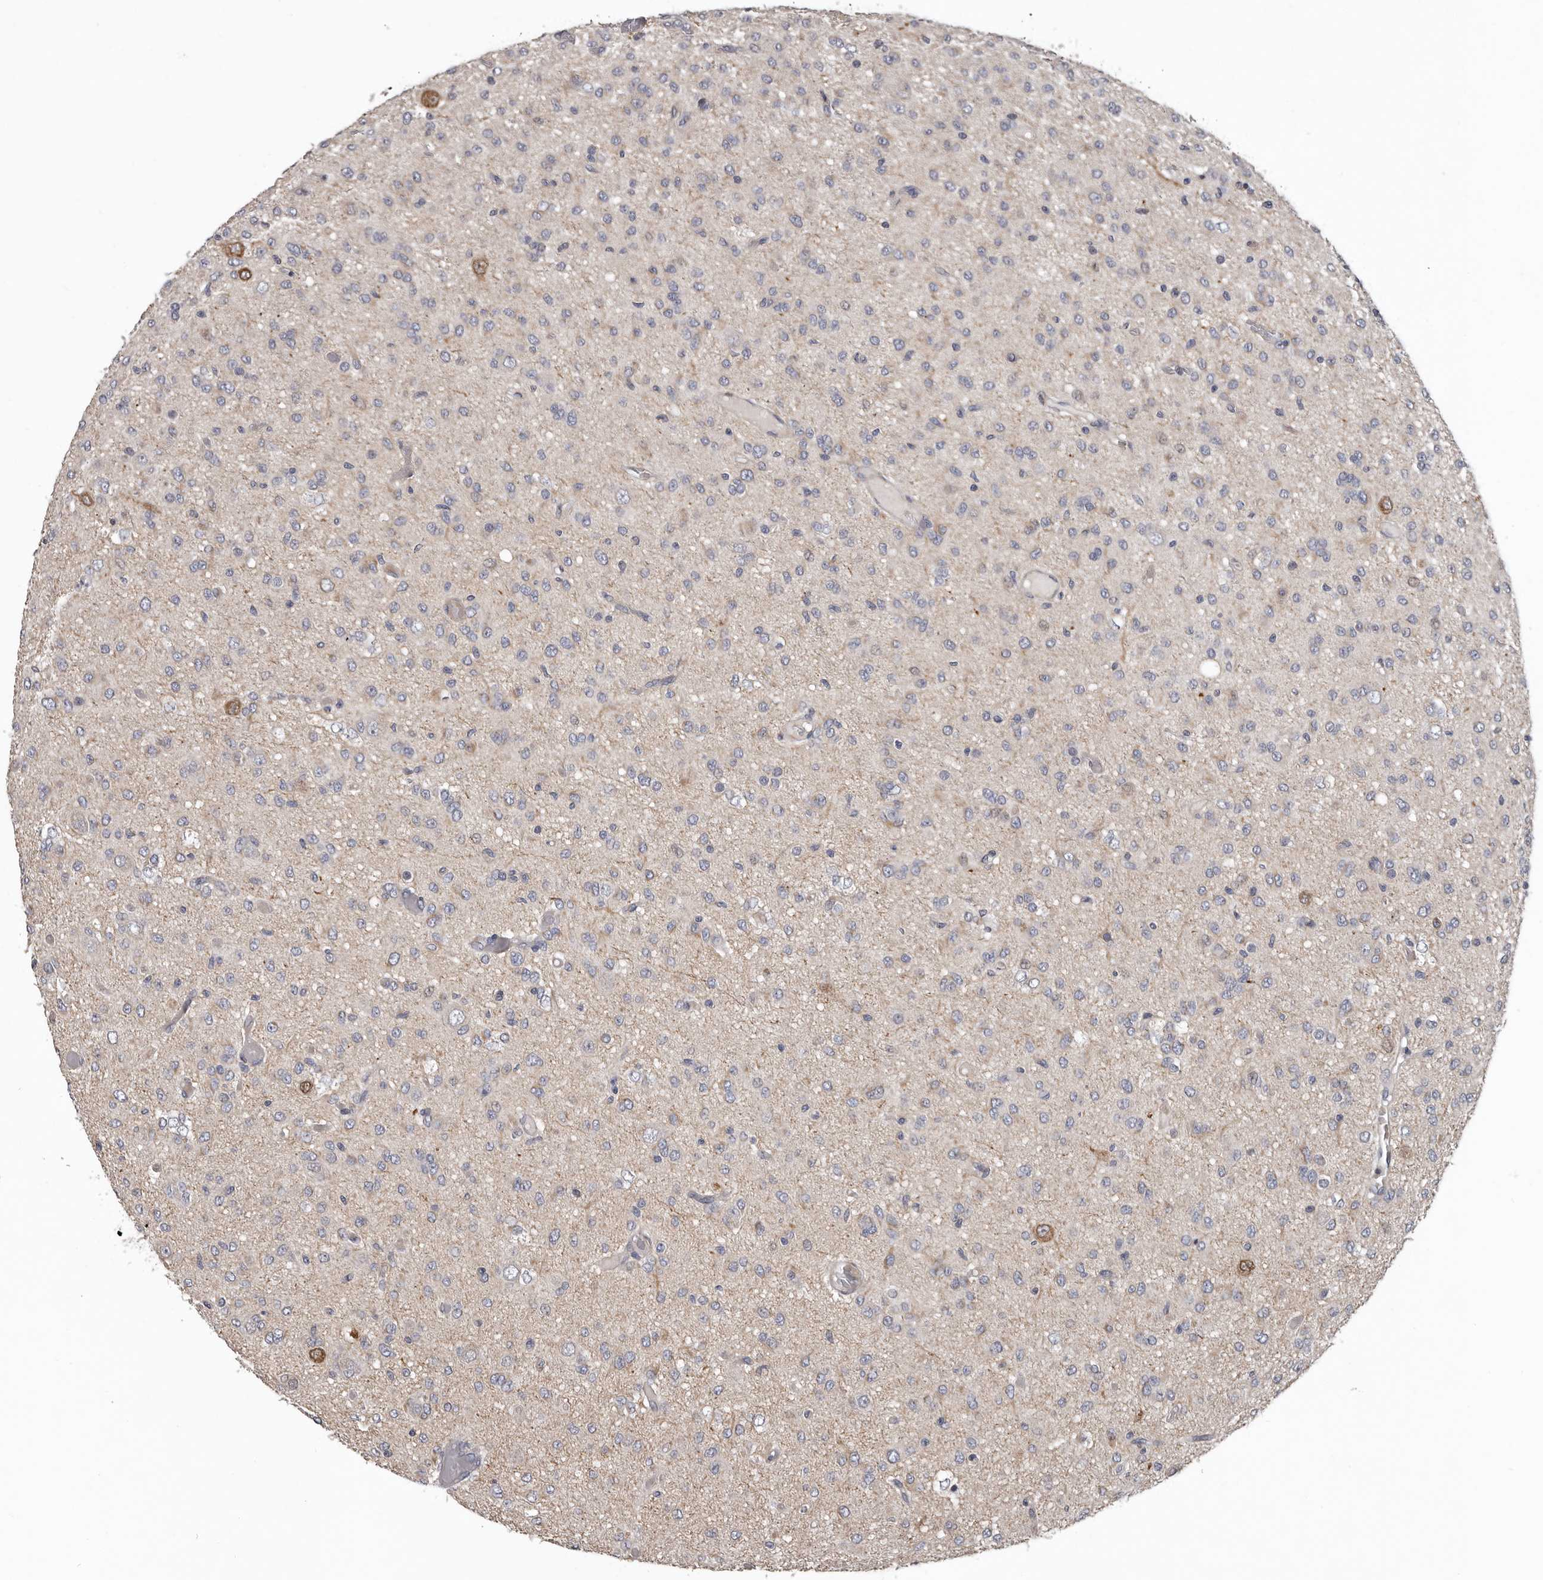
{"staining": {"intensity": "negative", "quantity": "none", "location": "none"}, "tissue": "glioma", "cell_type": "Tumor cells", "image_type": "cancer", "snomed": [{"axis": "morphology", "description": "Glioma, malignant, High grade"}, {"axis": "topography", "description": "Brain"}], "caption": "Immunohistochemistry (IHC) of human glioma demonstrates no expression in tumor cells. Nuclei are stained in blue.", "gene": "RNF217", "patient": {"sex": "female", "age": 59}}